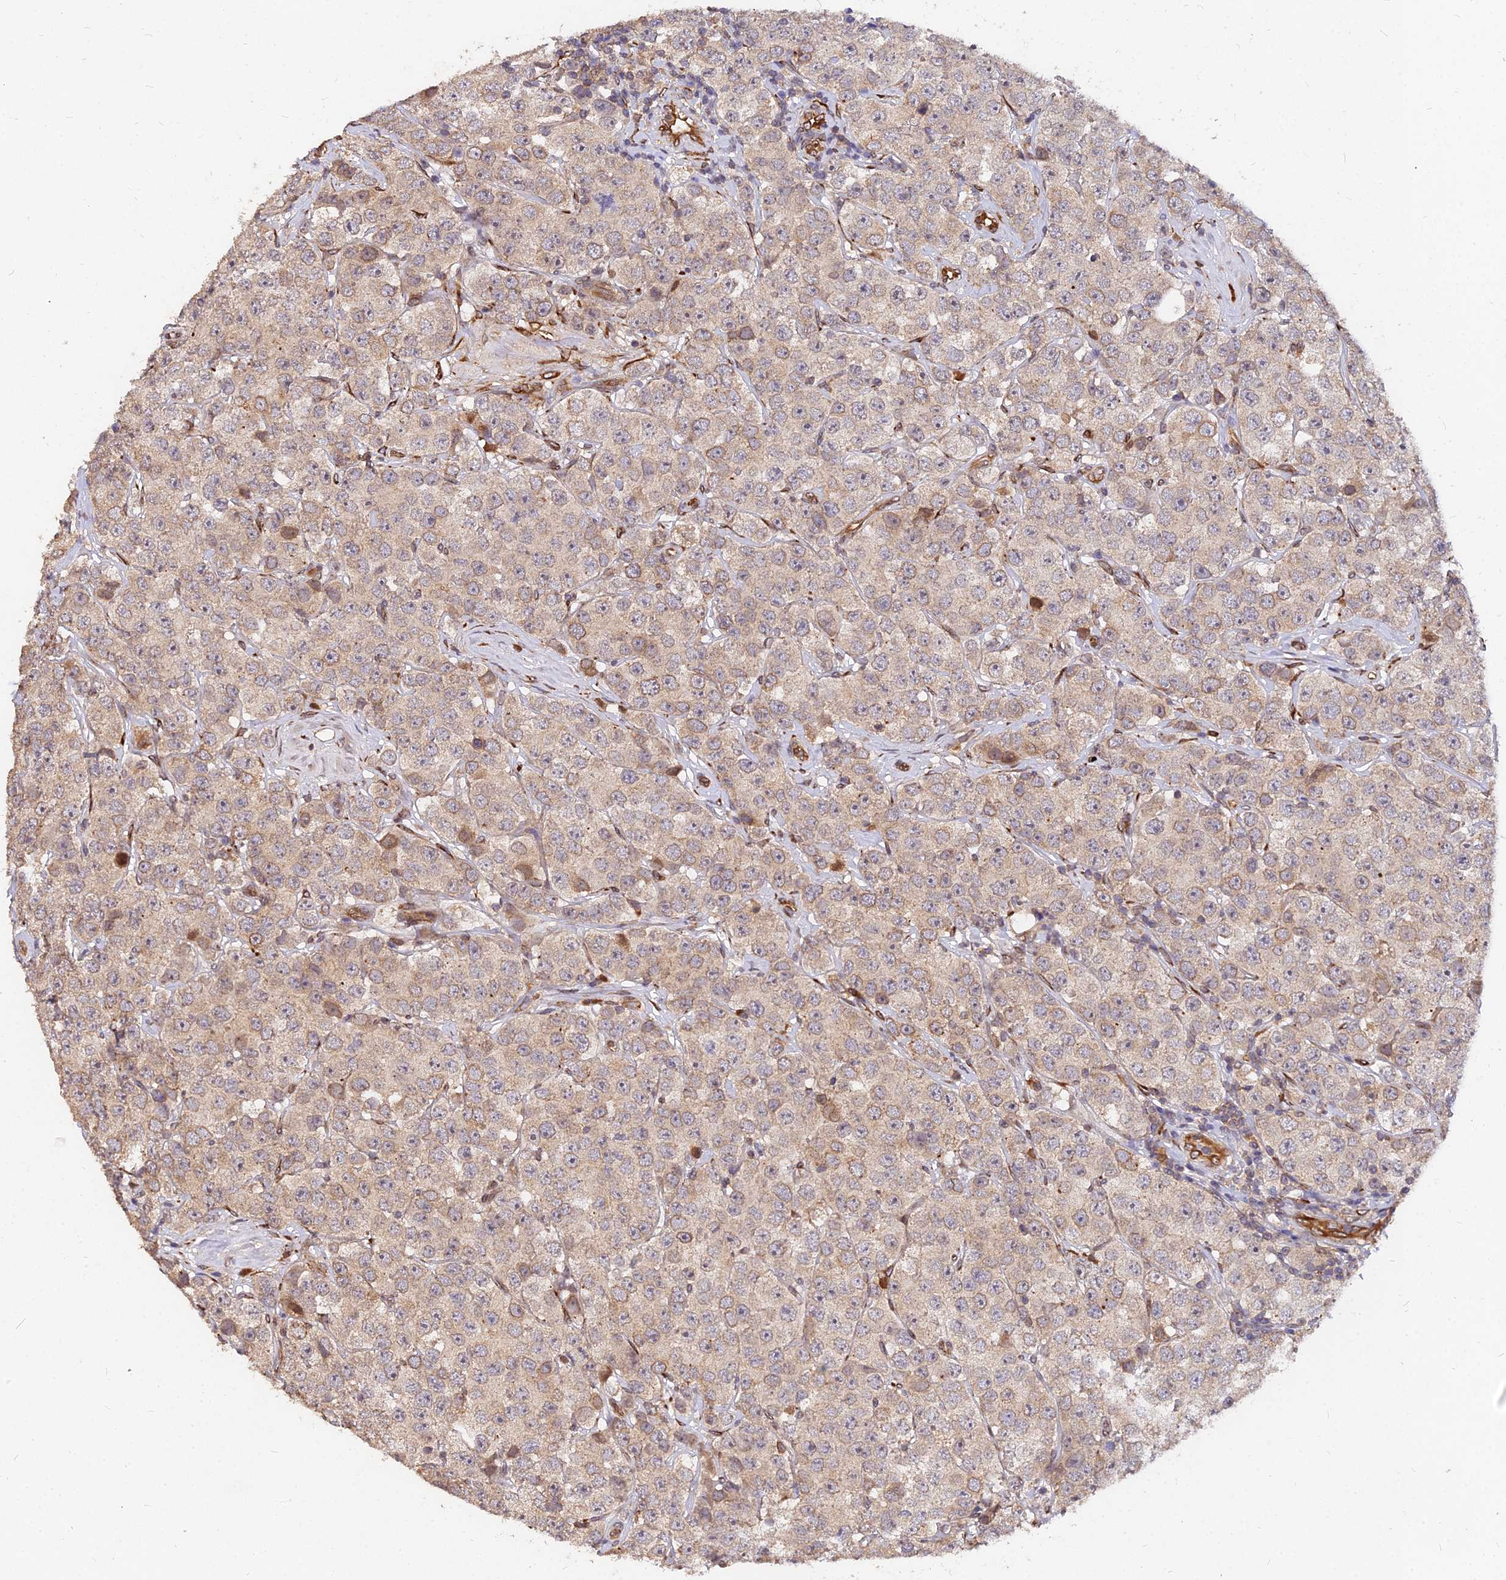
{"staining": {"intensity": "weak", "quantity": ">75%", "location": "cytoplasmic/membranous"}, "tissue": "testis cancer", "cell_type": "Tumor cells", "image_type": "cancer", "snomed": [{"axis": "morphology", "description": "Seminoma, NOS"}, {"axis": "topography", "description": "Testis"}], "caption": "IHC staining of testis seminoma, which demonstrates low levels of weak cytoplasmic/membranous staining in approximately >75% of tumor cells indicating weak cytoplasmic/membranous protein expression. The staining was performed using DAB (brown) for protein detection and nuclei were counterstained in hematoxylin (blue).", "gene": "PDE4D", "patient": {"sex": "male", "age": 28}}